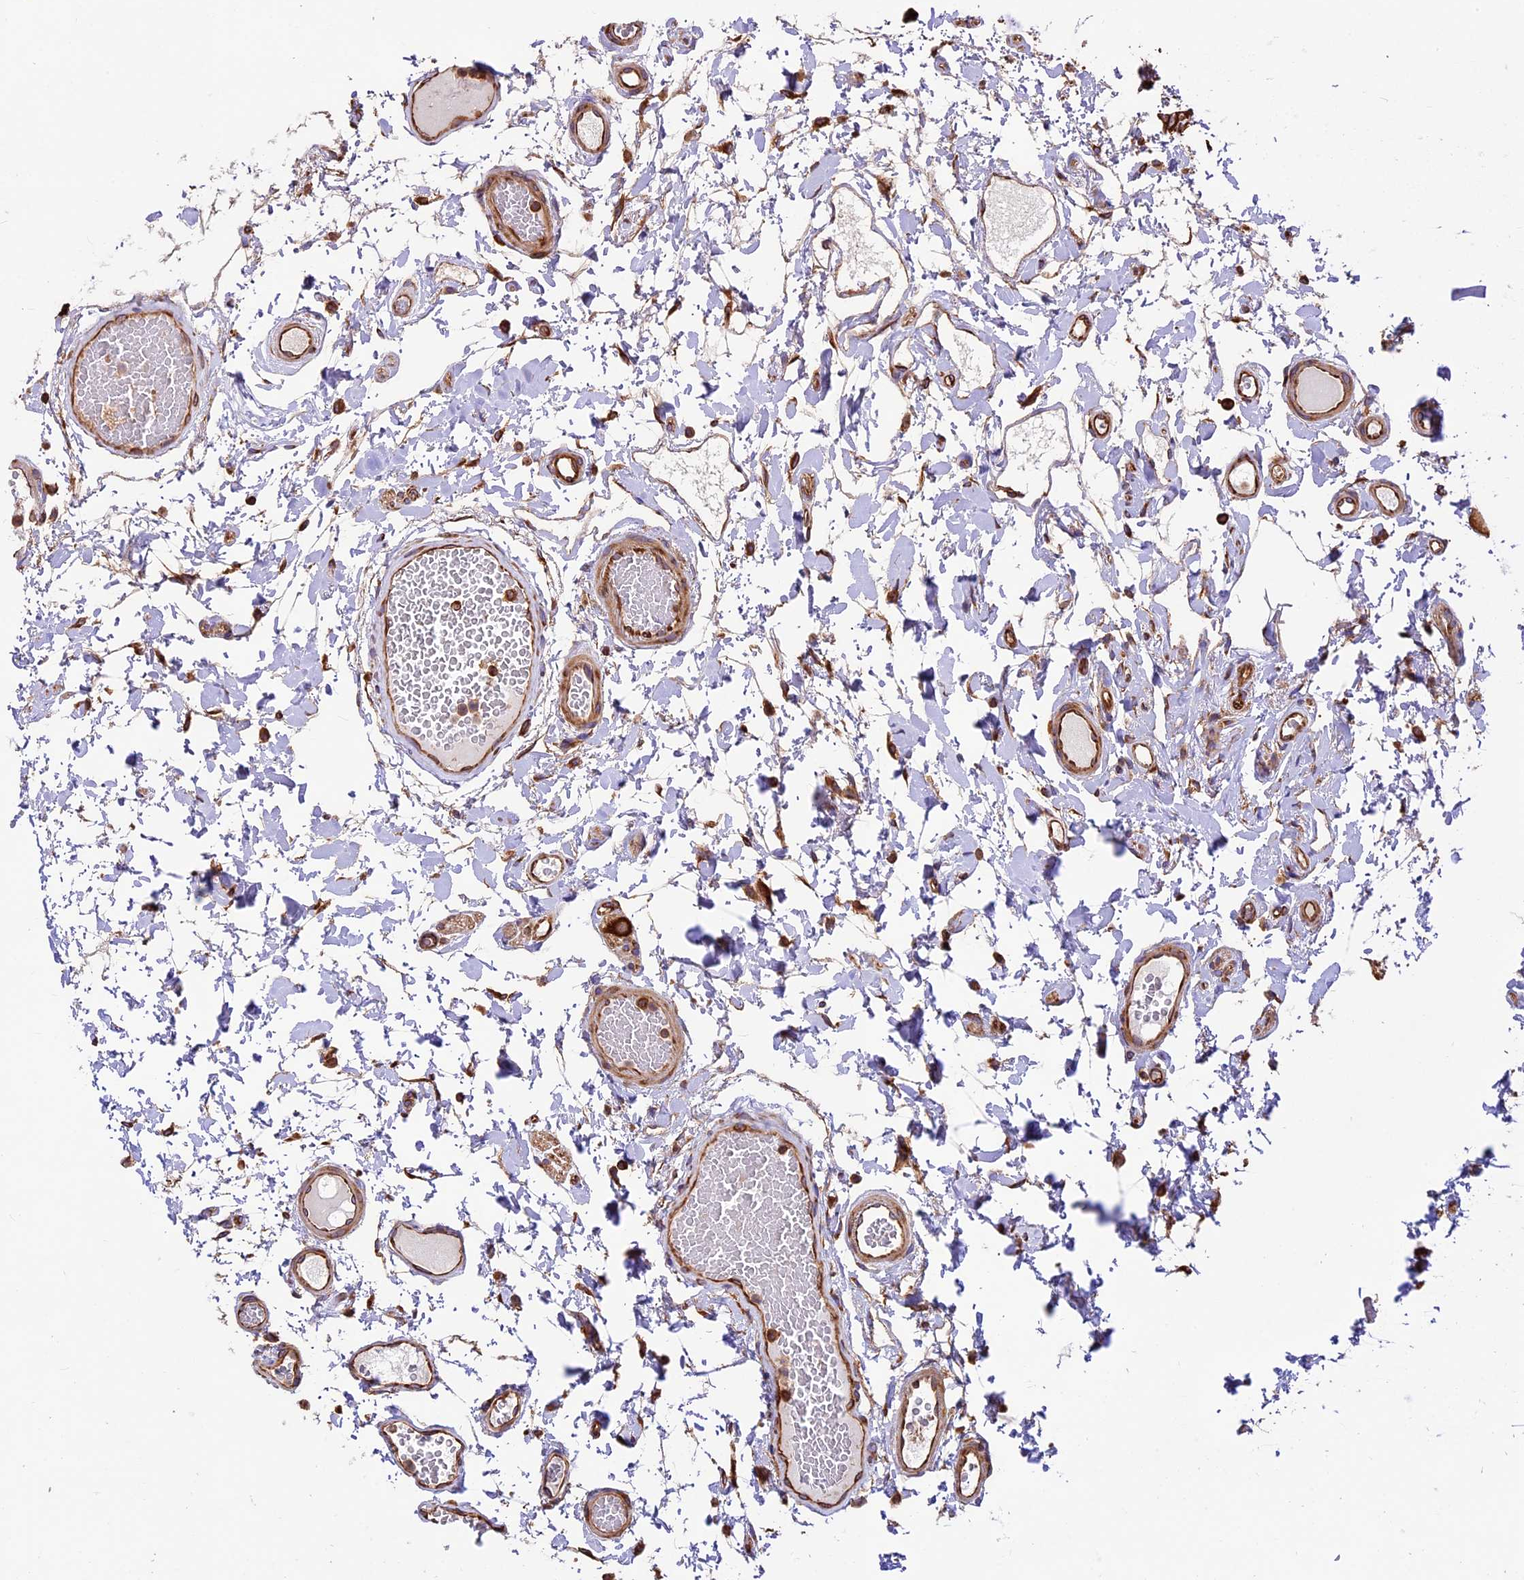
{"staining": {"intensity": "strong", "quantity": ">75%", "location": "cytoplasmic/membranous"}, "tissue": "colon", "cell_type": "Endothelial cells", "image_type": "normal", "snomed": [{"axis": "morphology", "description": "Normal tissue, NOS"}, {"axis": "topography", "description": "Colon"}], "caption": "Immunohistochemical staining of normal human colon shows strong cytoplasmic/membranous protein positivity in about >75% of endothelial cells.", "gene": "KARS1", "patient": {"sex": "male", "age": 84}}